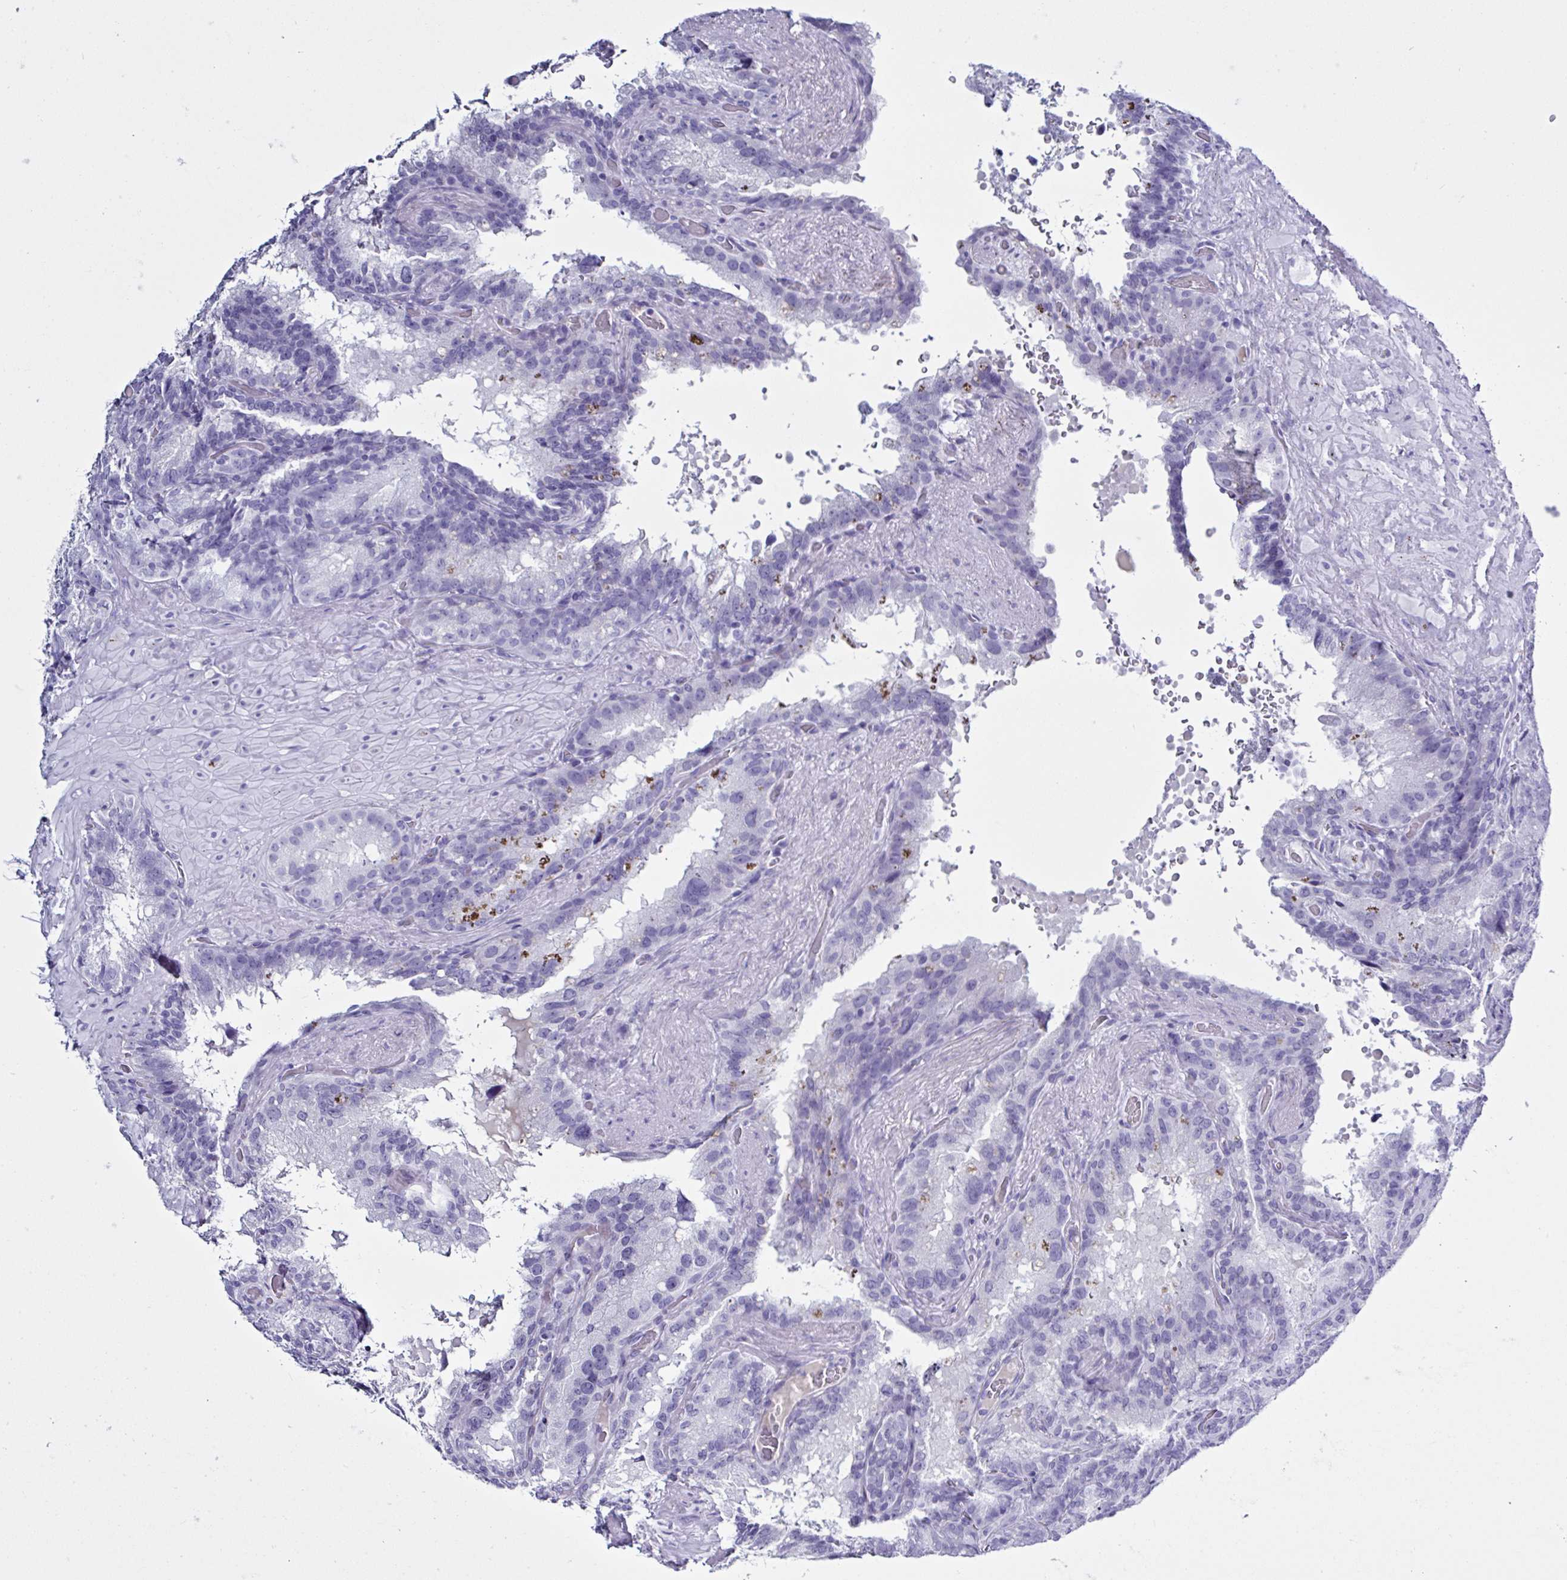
{"staining": {"intensity": "negative", "quantity": "none", "location": "none"}, "tissue": "seminal vesicle", "cell_type": "Glandular cells", "image_type": "normal", "snomed": [{"axis": "morphology", "description": "Normal tissue, NOS"}, {"axis": "topography", "description": "Seminal veicle"}], "caption": "Glandular cells show no significant staining in unremarkable seminal vesicle. The staining was performed using DAB (3,3'-diaminobenzidine) to visualize the protein expression in brown, while the nuclei were stained in blue with hematoxylin (Magnification: 20x).", "gene": "USP35", "patient": {"sex": "male", "age": 60}}